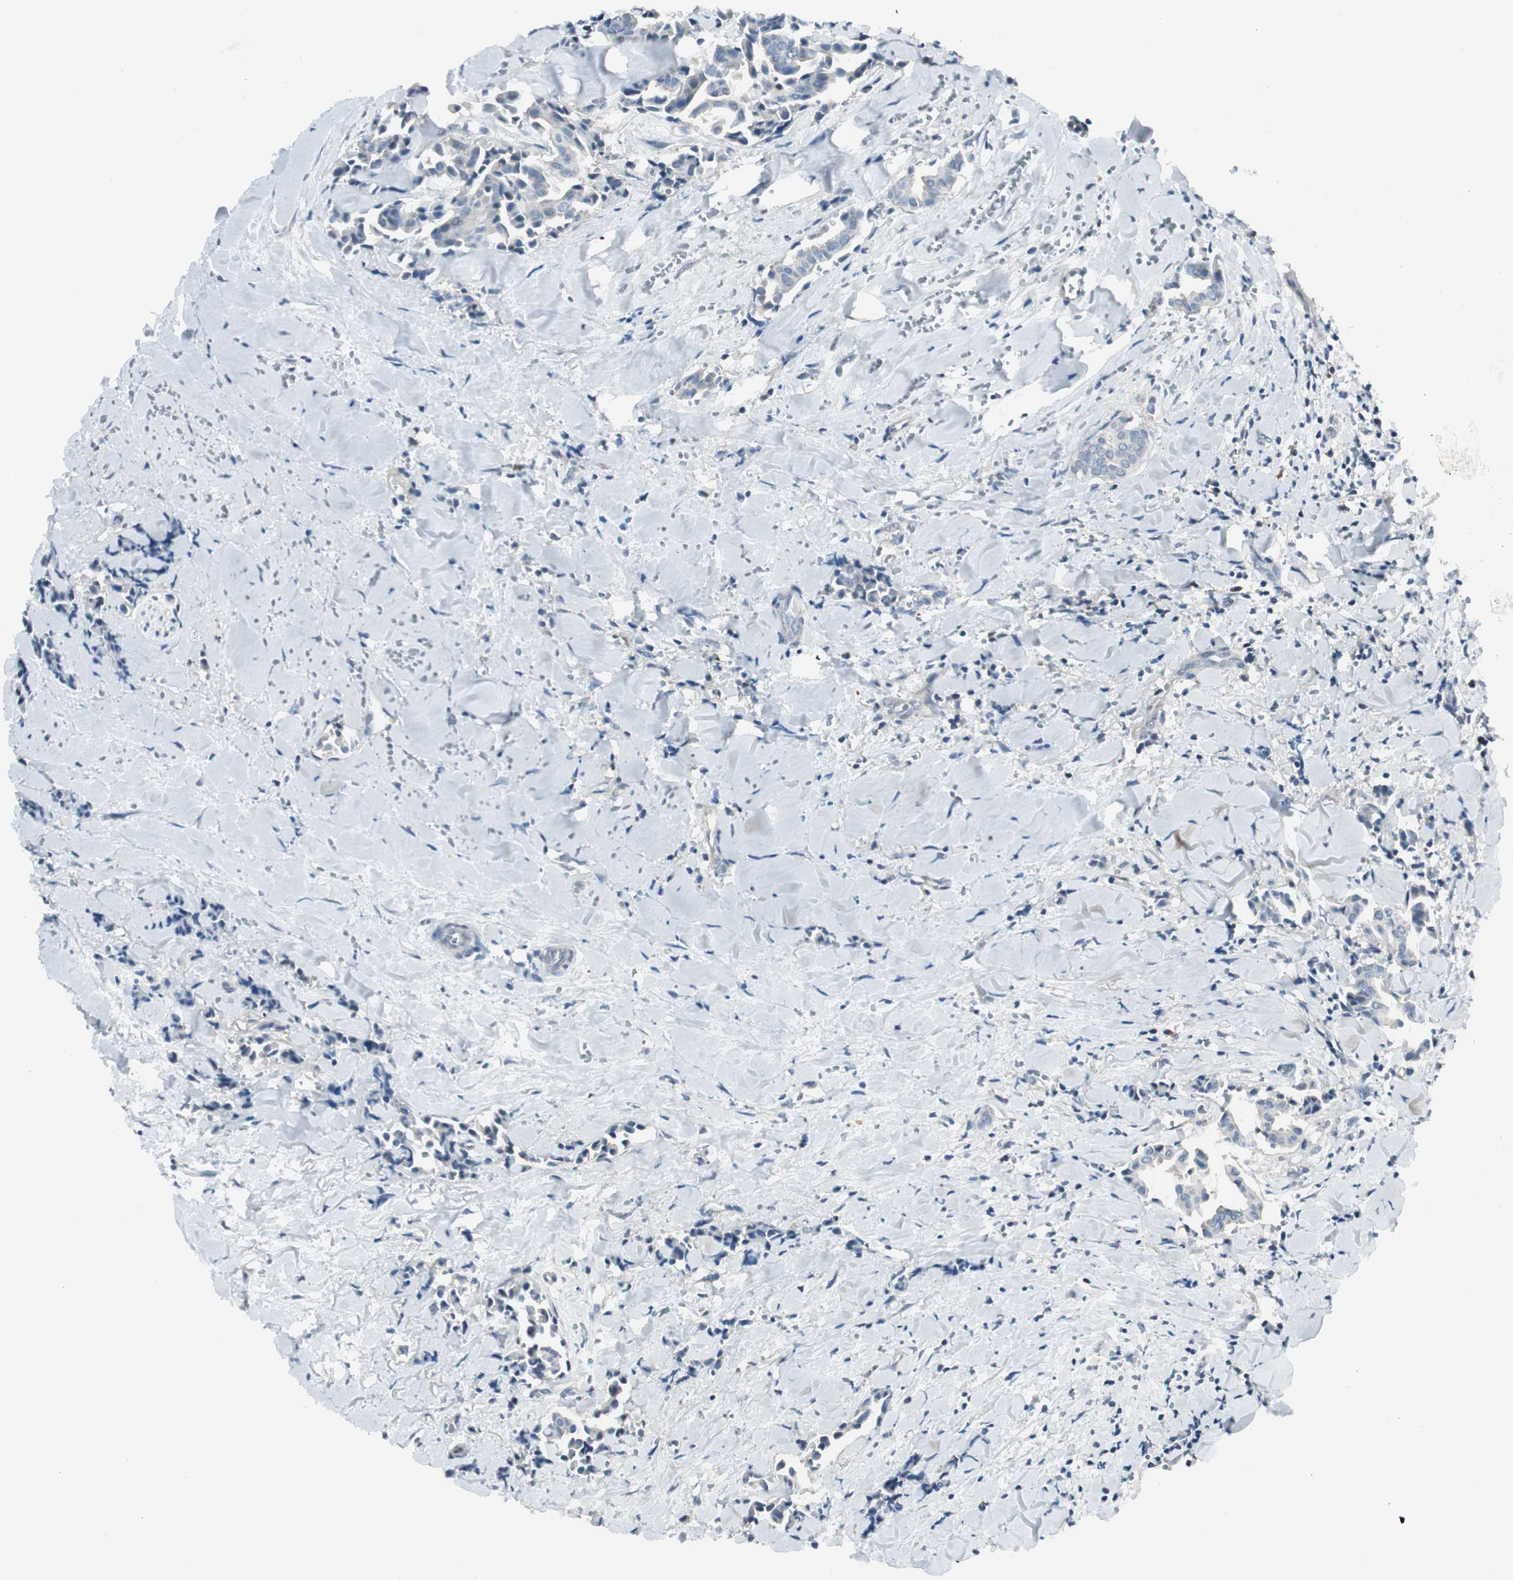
{"staining": {"intensity": "negative", "quantity": "none", "location": "none"}, "tissue": "head and neck cancer", "cell_type": "Tumor cells", "image_type": "cancer", "snomed": [{"axis": "morphology", "description": "Adenocarcinoma, NOS"}, {"axis": "topography", "description": "Salivary gland"}, {"axis": "topography", "description": "Head-Neck"}], "caption": "Immunohistochemistry of human head and neck adenocarcinoma shows no positivity in tumor cells. (DAB immunohistochemistry, high magnification).", "gene": "EVA1A", "patient": {"sex": "female", "age": 59}}